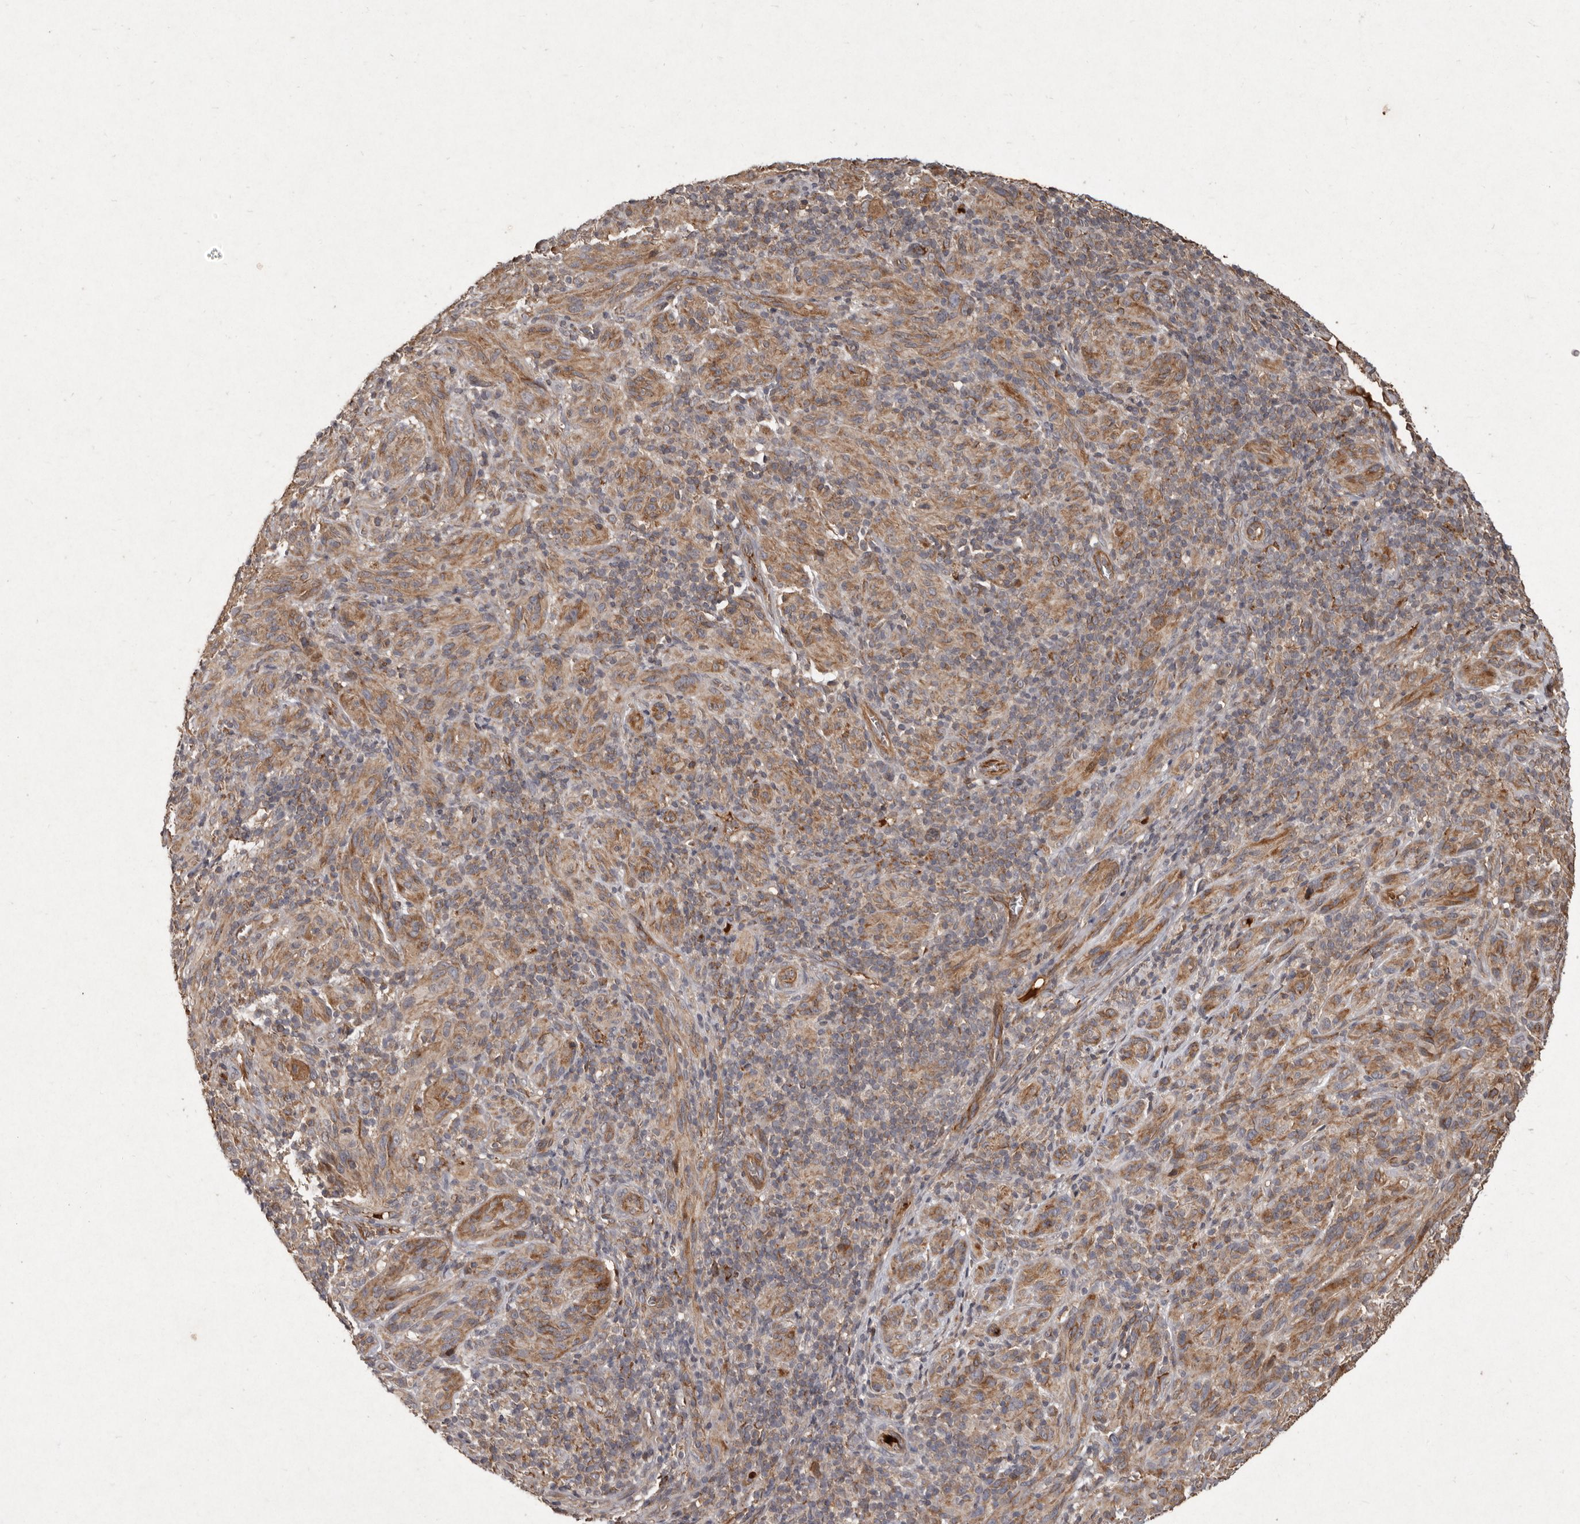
{"staining": {"intensity": "moderate", "quantity": ">75%", "location": "cytoplasmic/membranous"}, "tissue": "melanoma", "cell_type": "Tumor cells", "image_type": "cancer", "snomed": [{"axis": "morphology", "description": "Malignant melanoma, NOS"}, {"axis": "topography", "description": "Skin of head"}], "caption": "Brown immunohistochemical staining in human melanoma shows moderate cytoplasmic/membranous expression in approximately >75% of tumor cells.", "gene": "SEMA3A", "patient": {"sex": "male", "age": 96}}